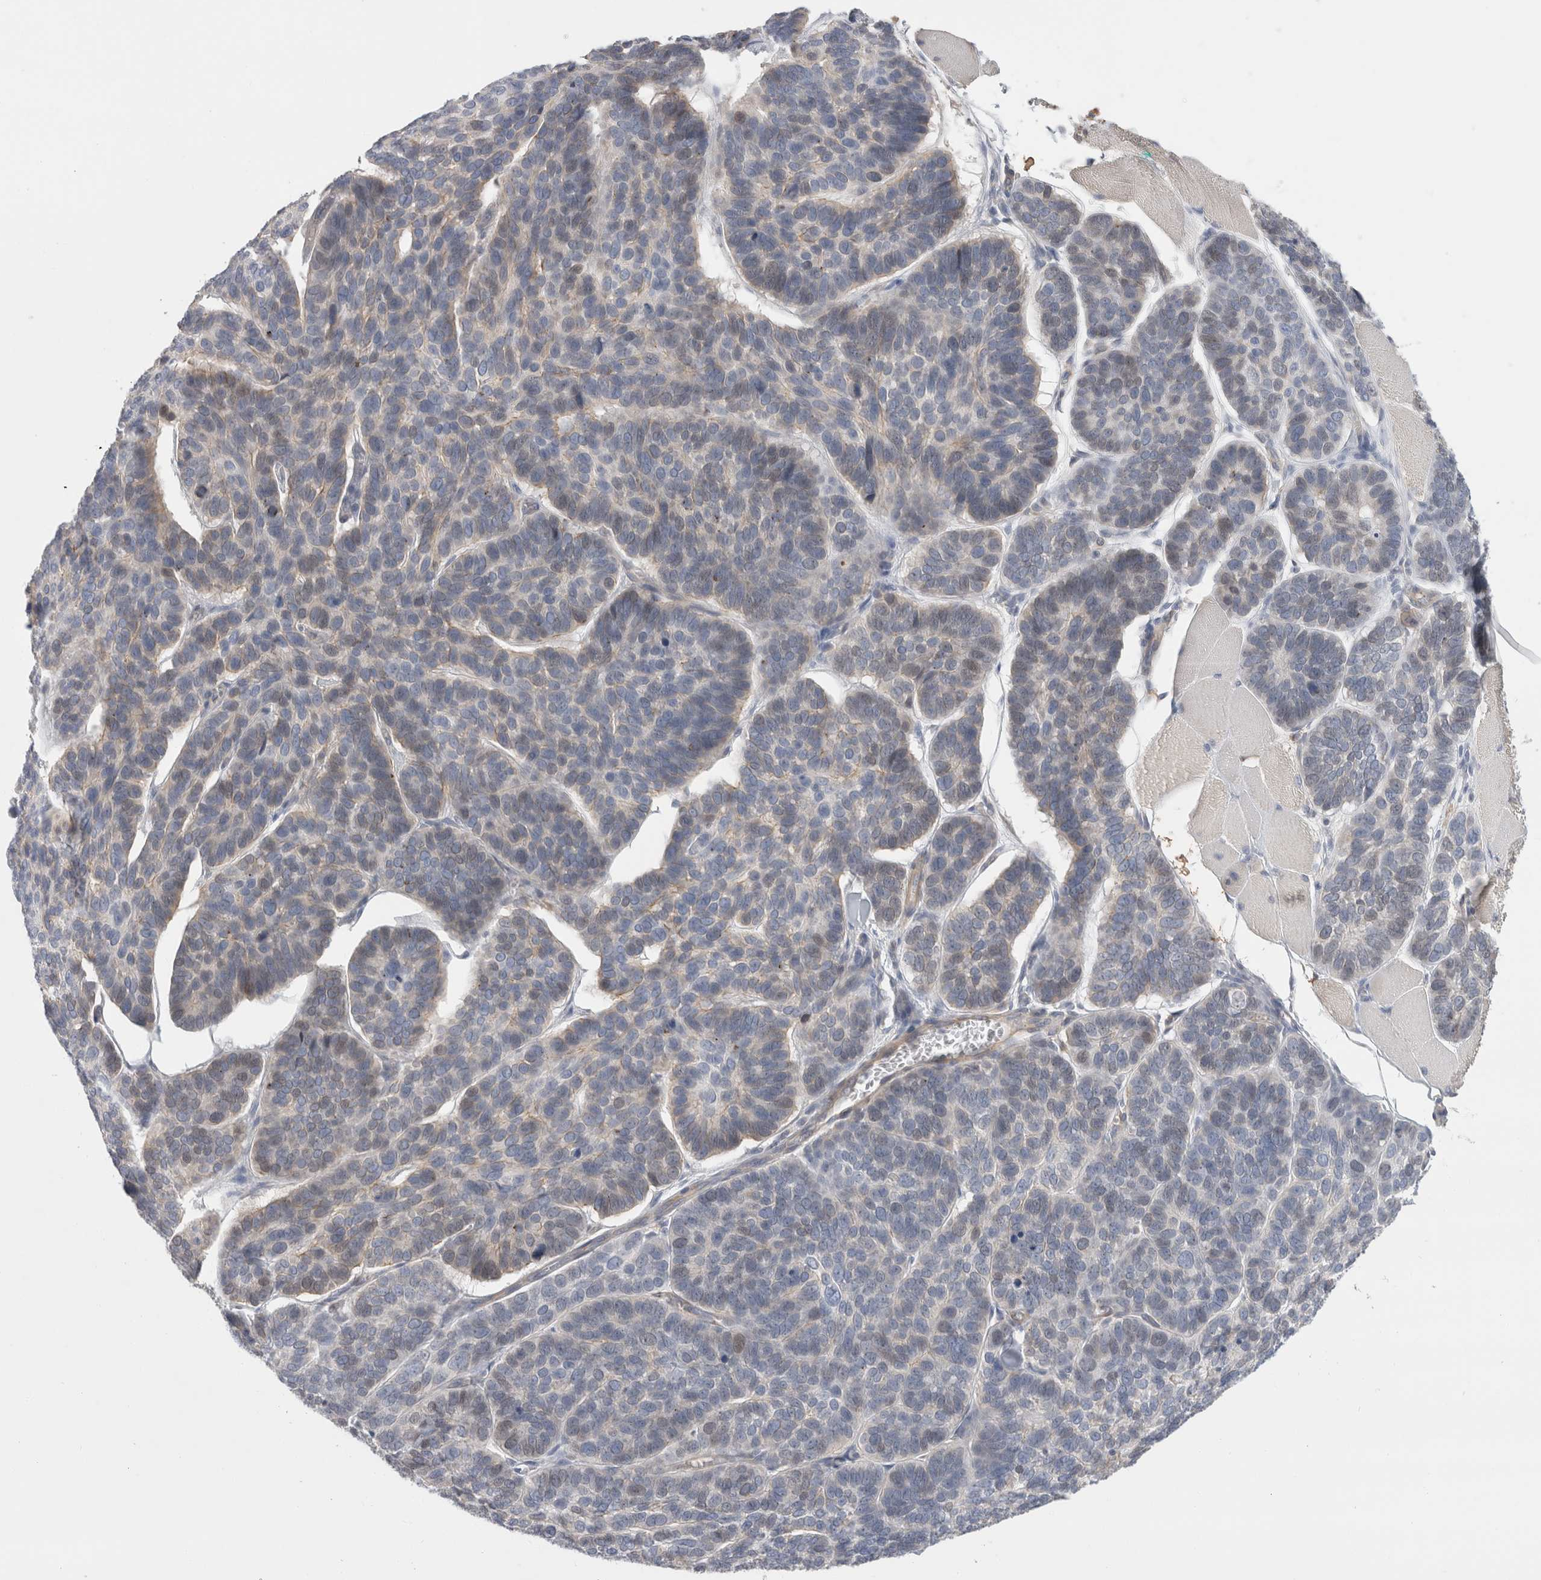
{"staining": {"intensity": "negative", "quantity": "none", "location": "none"}, "tissue": "skin cancer", "cell_type": "Tumor cells", "image_type": "cancer", "snomed": [{"axis": "morphology", "description": "Basal cell carcinoma"}, {"axis": "topography", "description": "Skin"}], "caption": "Immunohistochemistry of human skin basal cell carcinoma demonstrates no positivity in tumor cells. (DAB (3,3'-diaminobenzidine) immunohistochemistry visualized using brightfield microscopy, high magnification).", "gene": "SYTL5", "patient": {"sex": "male", "age": 62}}